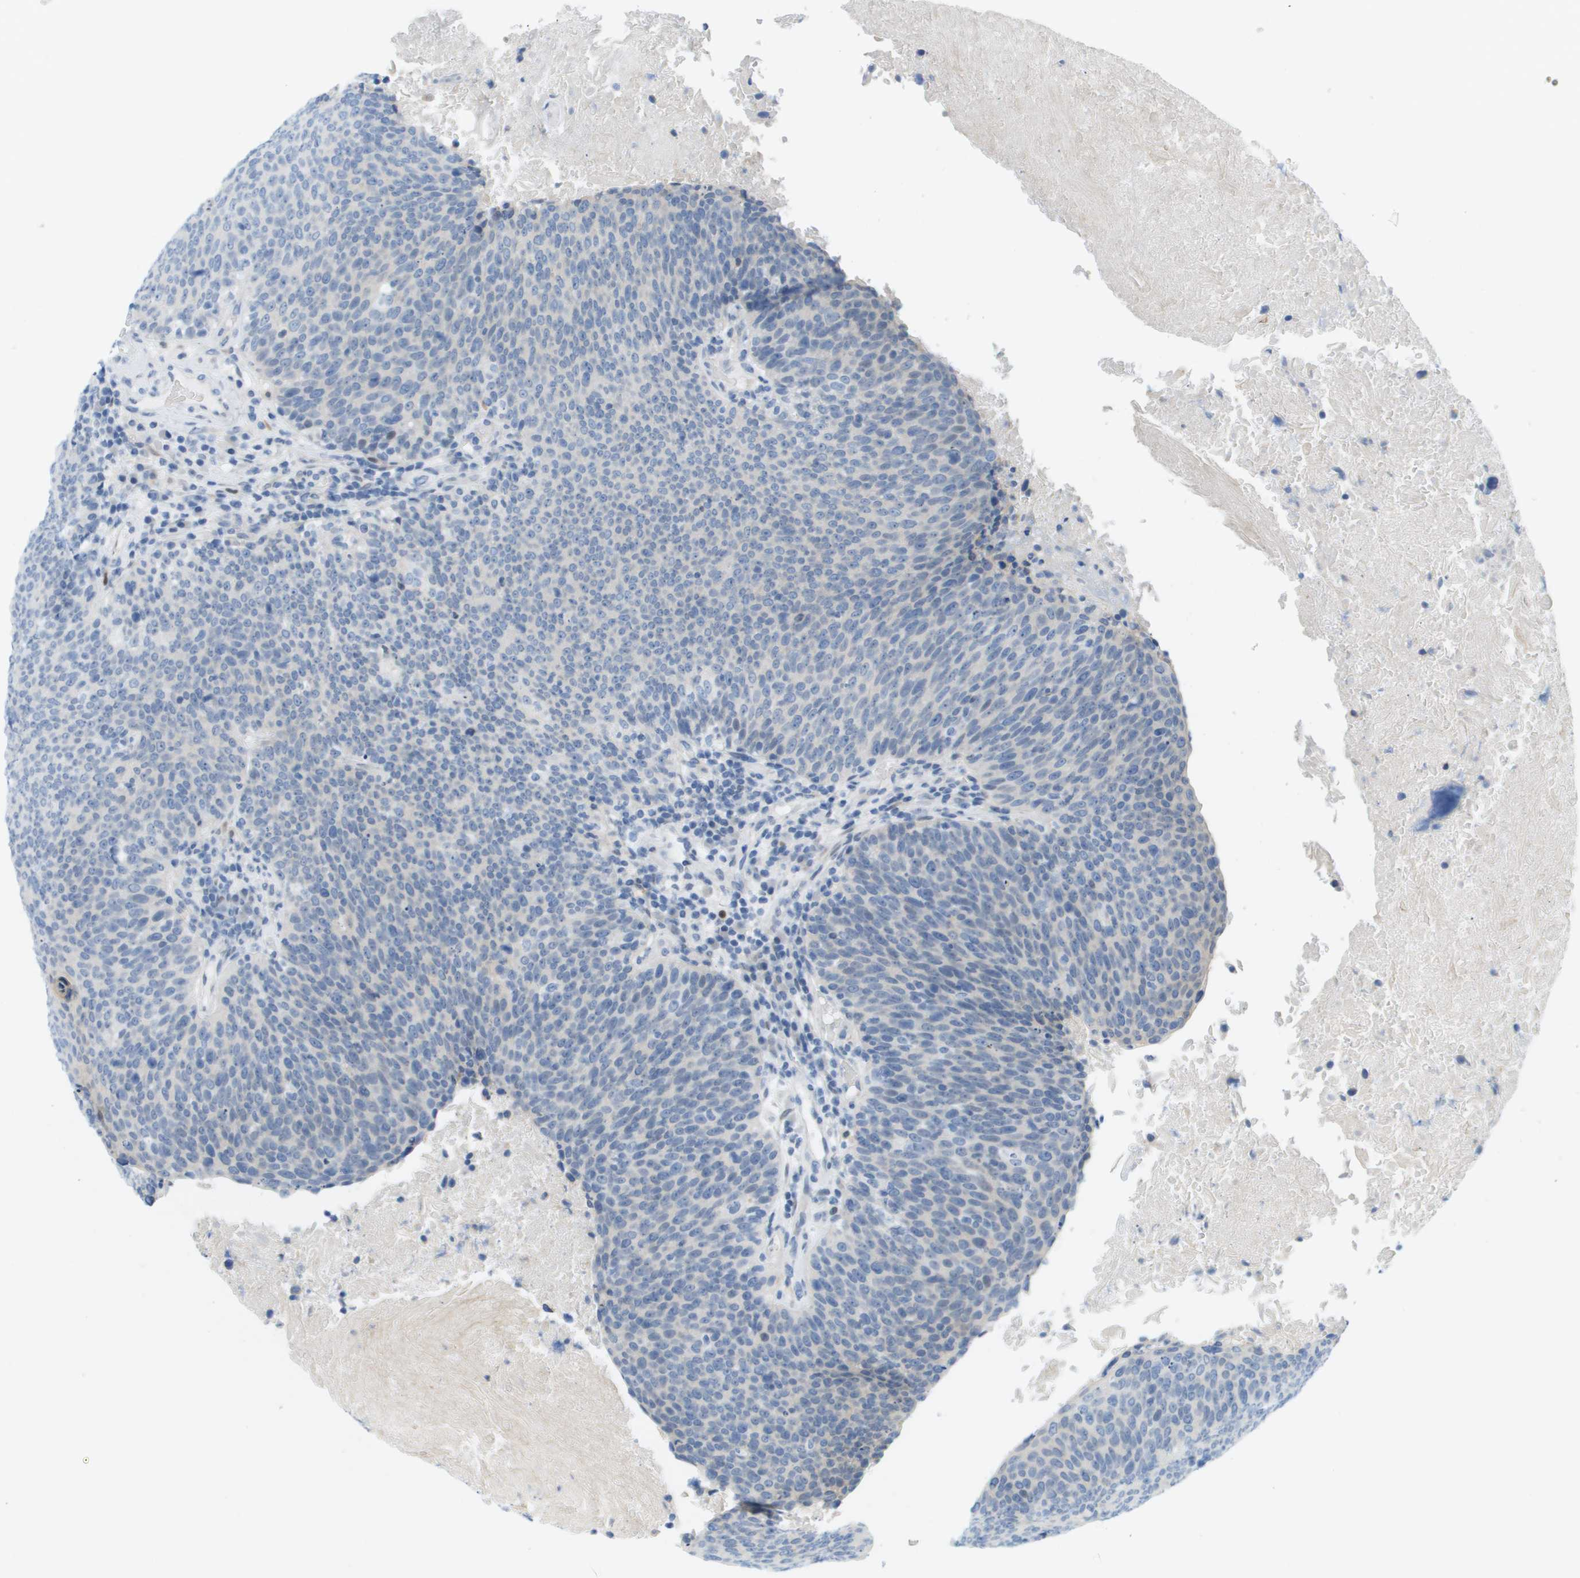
{"staining": {"intensity": "negative", "quantity": "none", "location": "none"}, "tissue": "head and neck cancer", "cell_type": "Tumor cells", "image_type": "cancer", "snomed": [{"axis": "morphology", "description": "Squamous cell carcinoma, NOS"}, {"axis": "morphology", "description": "Squamous cell carcinoma, metastatic, NOS"}, {"axis": "topography", "description": "Lymph node"}, {"axis": "topography", "description": "Head-Neck"}], "caption": "Histopathology image shows no protein positivity in tumor cells of squamous cell carcinoma (head and neck) tissue.", "gene": "CUL9", "patient": {"sex": "male", "age": 62}}